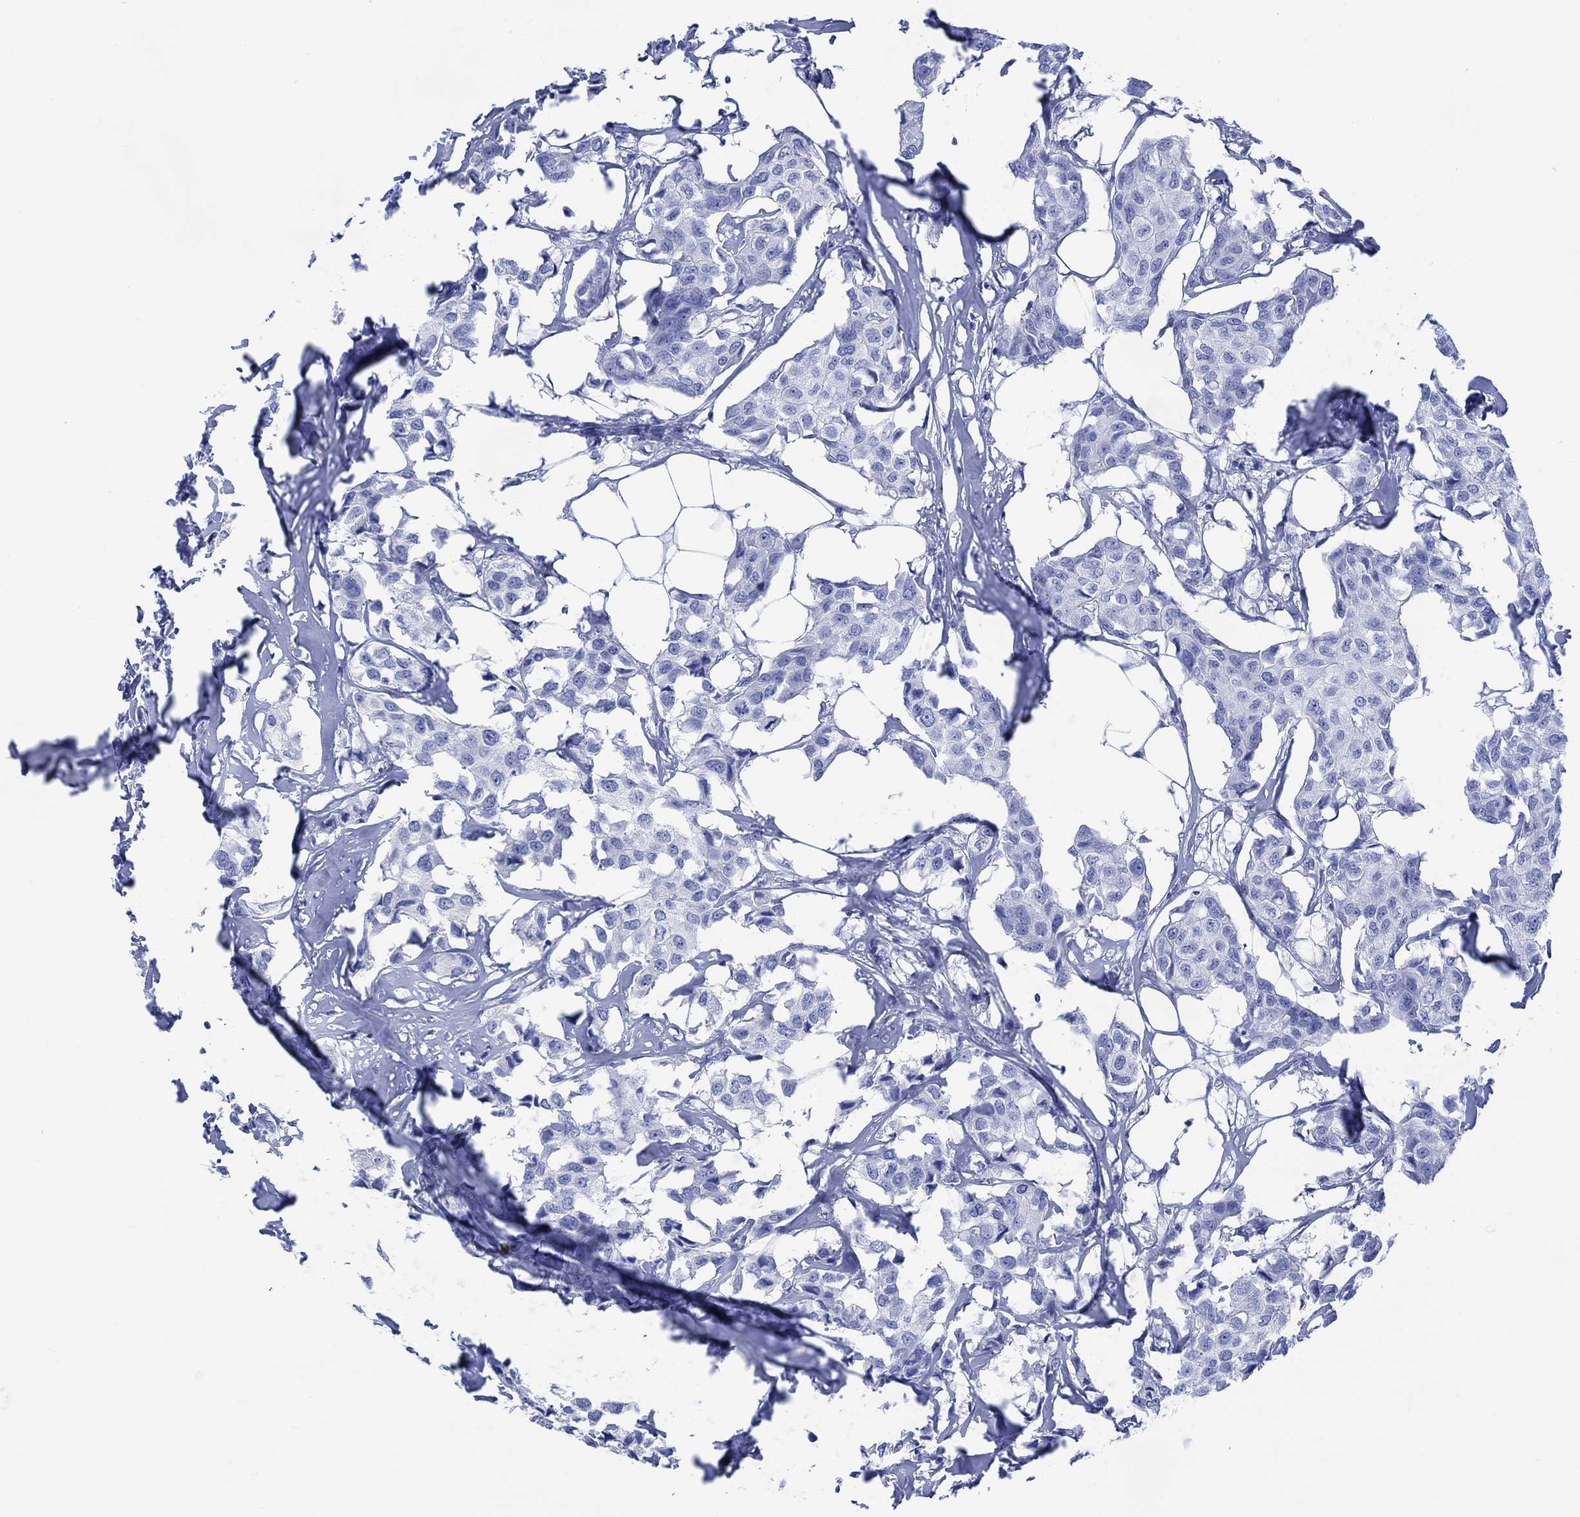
{"staining": {"intensity": "negative", "quantity": "none", "location": "none"}, "tissue": "breast cancer", "cell_type": "Tumor cells", "image_type": "cancer", "snomed": [{"axis": "morphology", "description": "Duct carcinoma"}, {"axis": "topography", "description": "Breast"}], "caption": "Tumor cells are negative for brown protein staining in breast cancer (invasive ductal carcinoma).", "gene": "CELF4", "patient": {"sex": "female", "age": 80}}